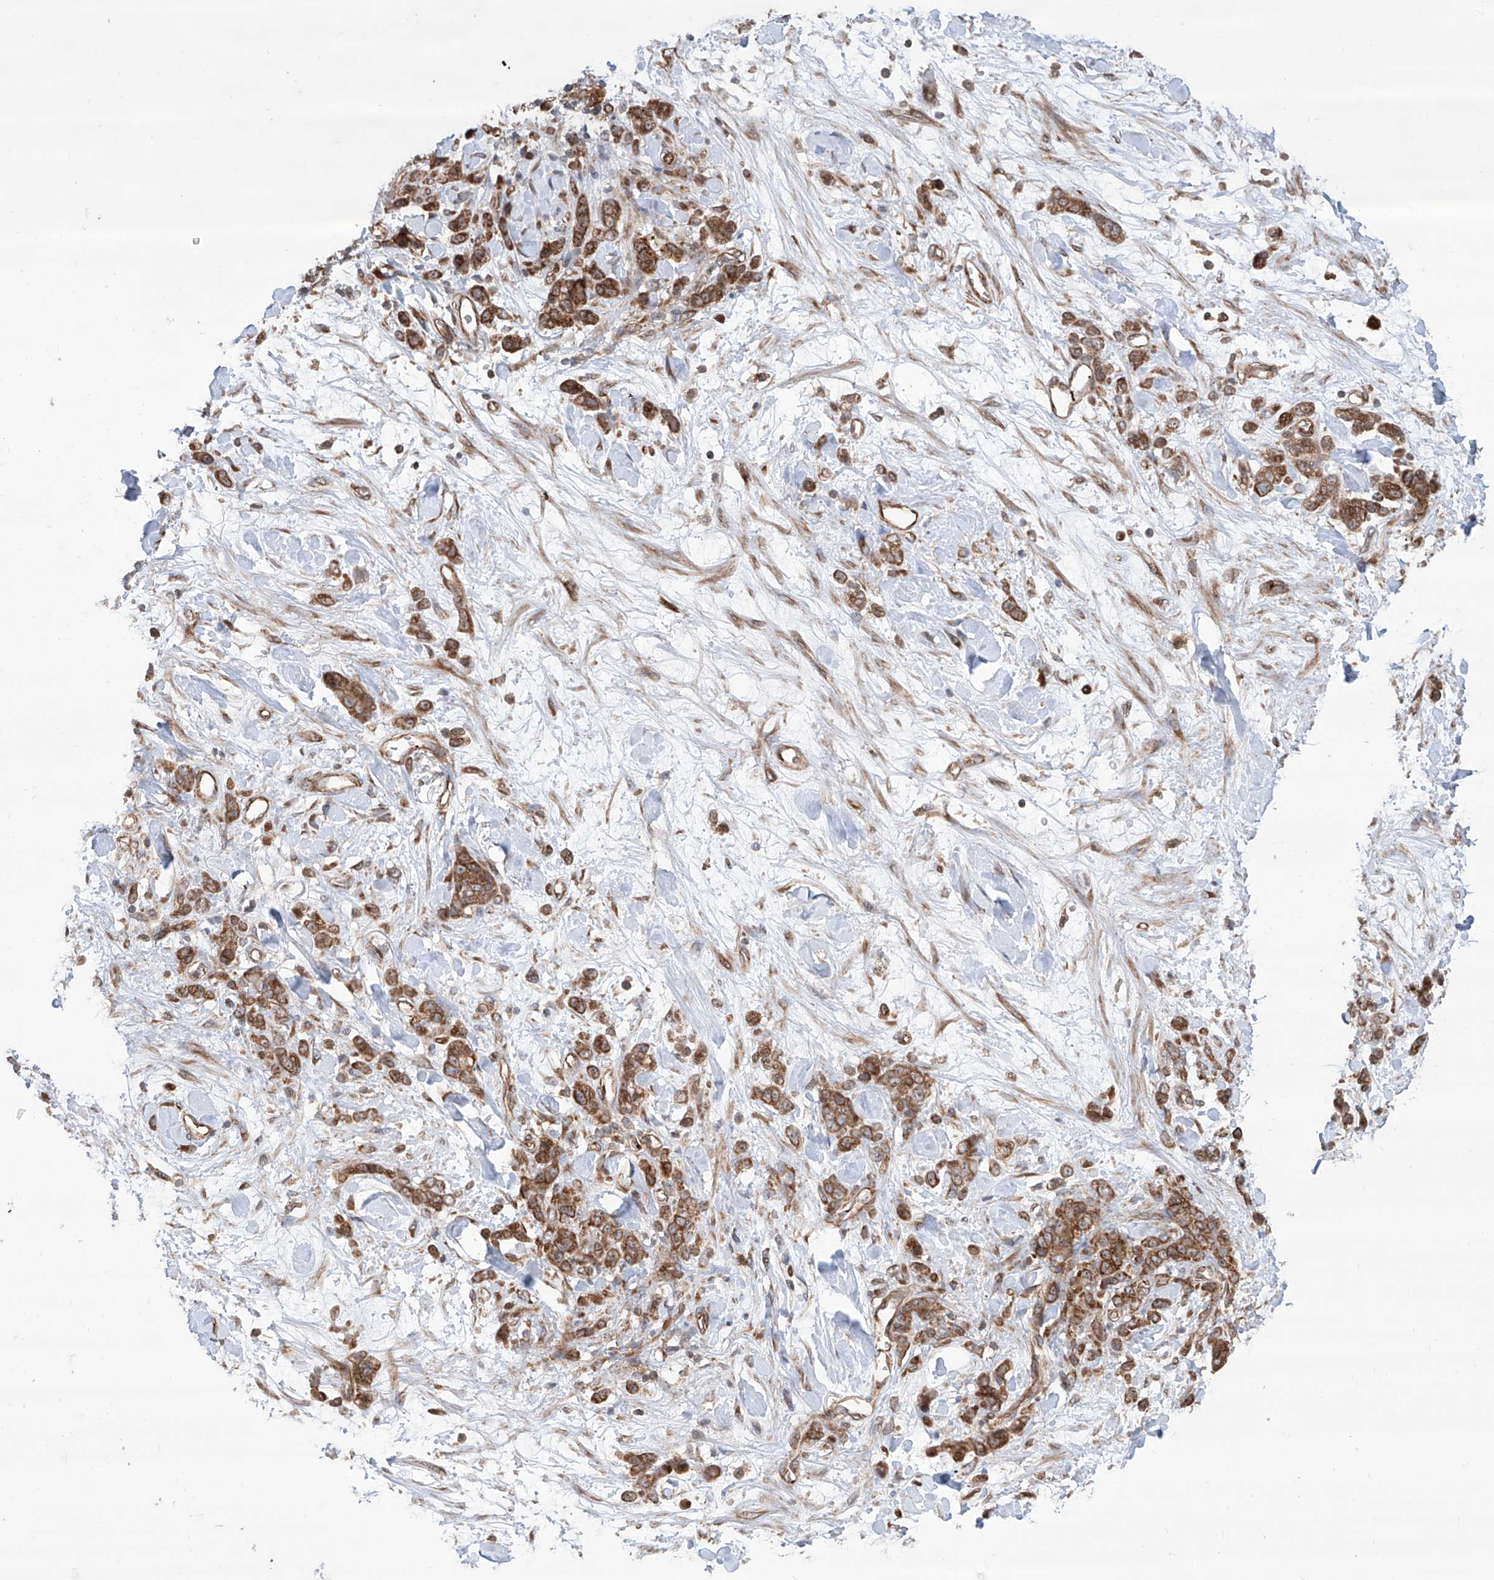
{"staining": {"intensity": "strong", "quantity": ">75%", "location": "cytoplasmic/membranous"}, "tissue": "stomach cancer", "cell_type": "Tumor cells", "image_type": "cancer", "snomed": [{"axis": "morphology", "description": "Normal tissue, NOS"}, {"axis": "morphology", "description": "Adenocarcinoma, NOS"}, {"axis": "topography", "description": "Stomach"}], "caption": "This is a micrograph of immunohistochemistry staining of stomach adenocarcinoma, which shows strong expression in the cytoplasmic/membranous of tumor cells.", "gene": "APAF1", "patient": {"sex": "male", "age": 82}}